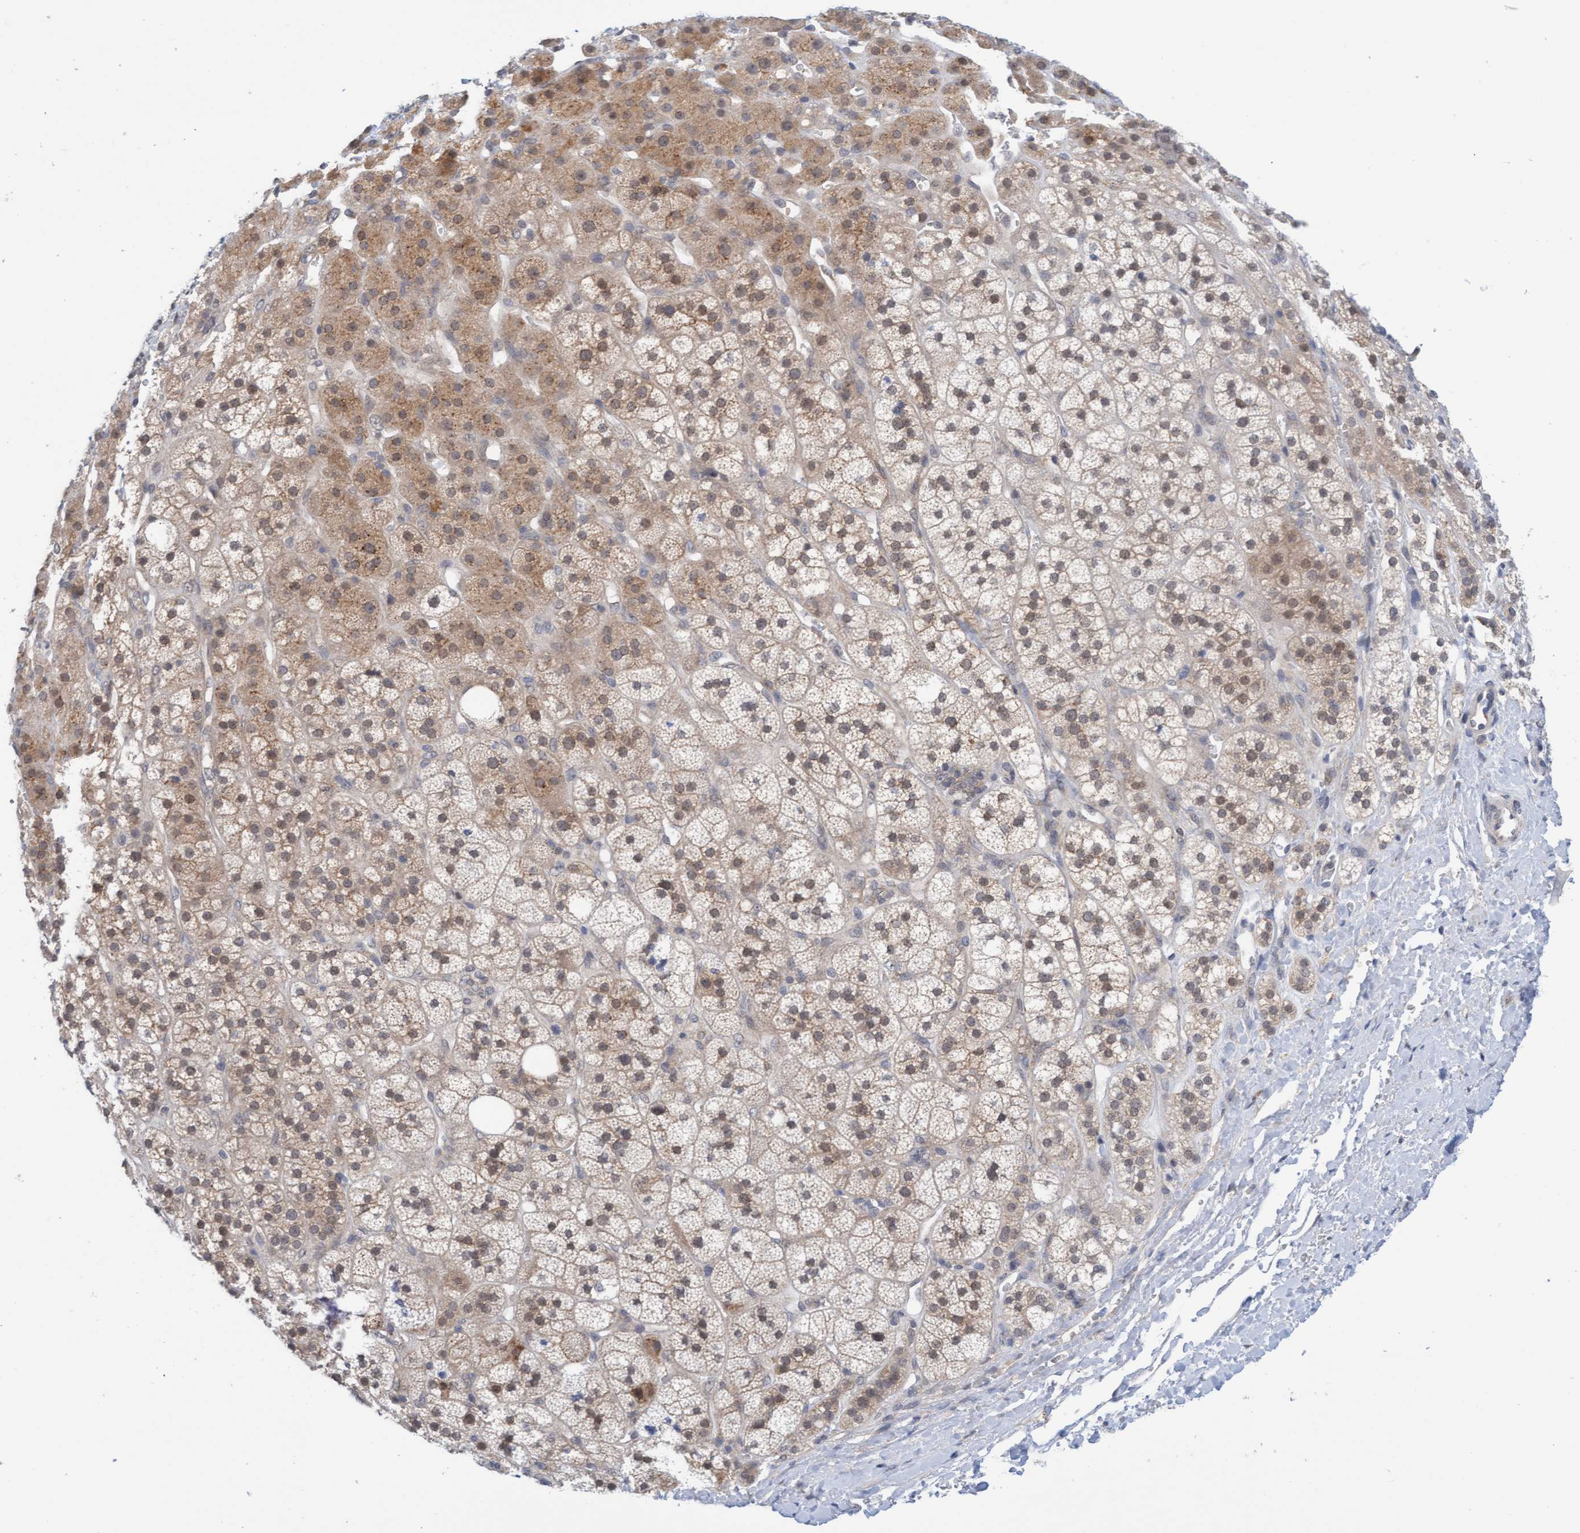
{"staining": {"intensity": "moderate", "quantity": ">75%", "location": "cytoplasmic/membranous"}, "tissue": "adrenal gland", "cell_type": "Glandular cells", "image_type": "normal", "snomed": [{"axis": "morphology", "description": "Normal tissue, NOS"}, {"axis": "topography", "description": "Adrenal gland"}], "caption": "Adrenal gland stained with DAB immunohistochemistry displays medium levels of moderate cytoplasmic/membranous staining in approximately >75% of glandular cells. (IHC, brightfield microscopy, high magnification).", "gene": "AMZ2", "patient": {"sex": "male", "age": 56}}